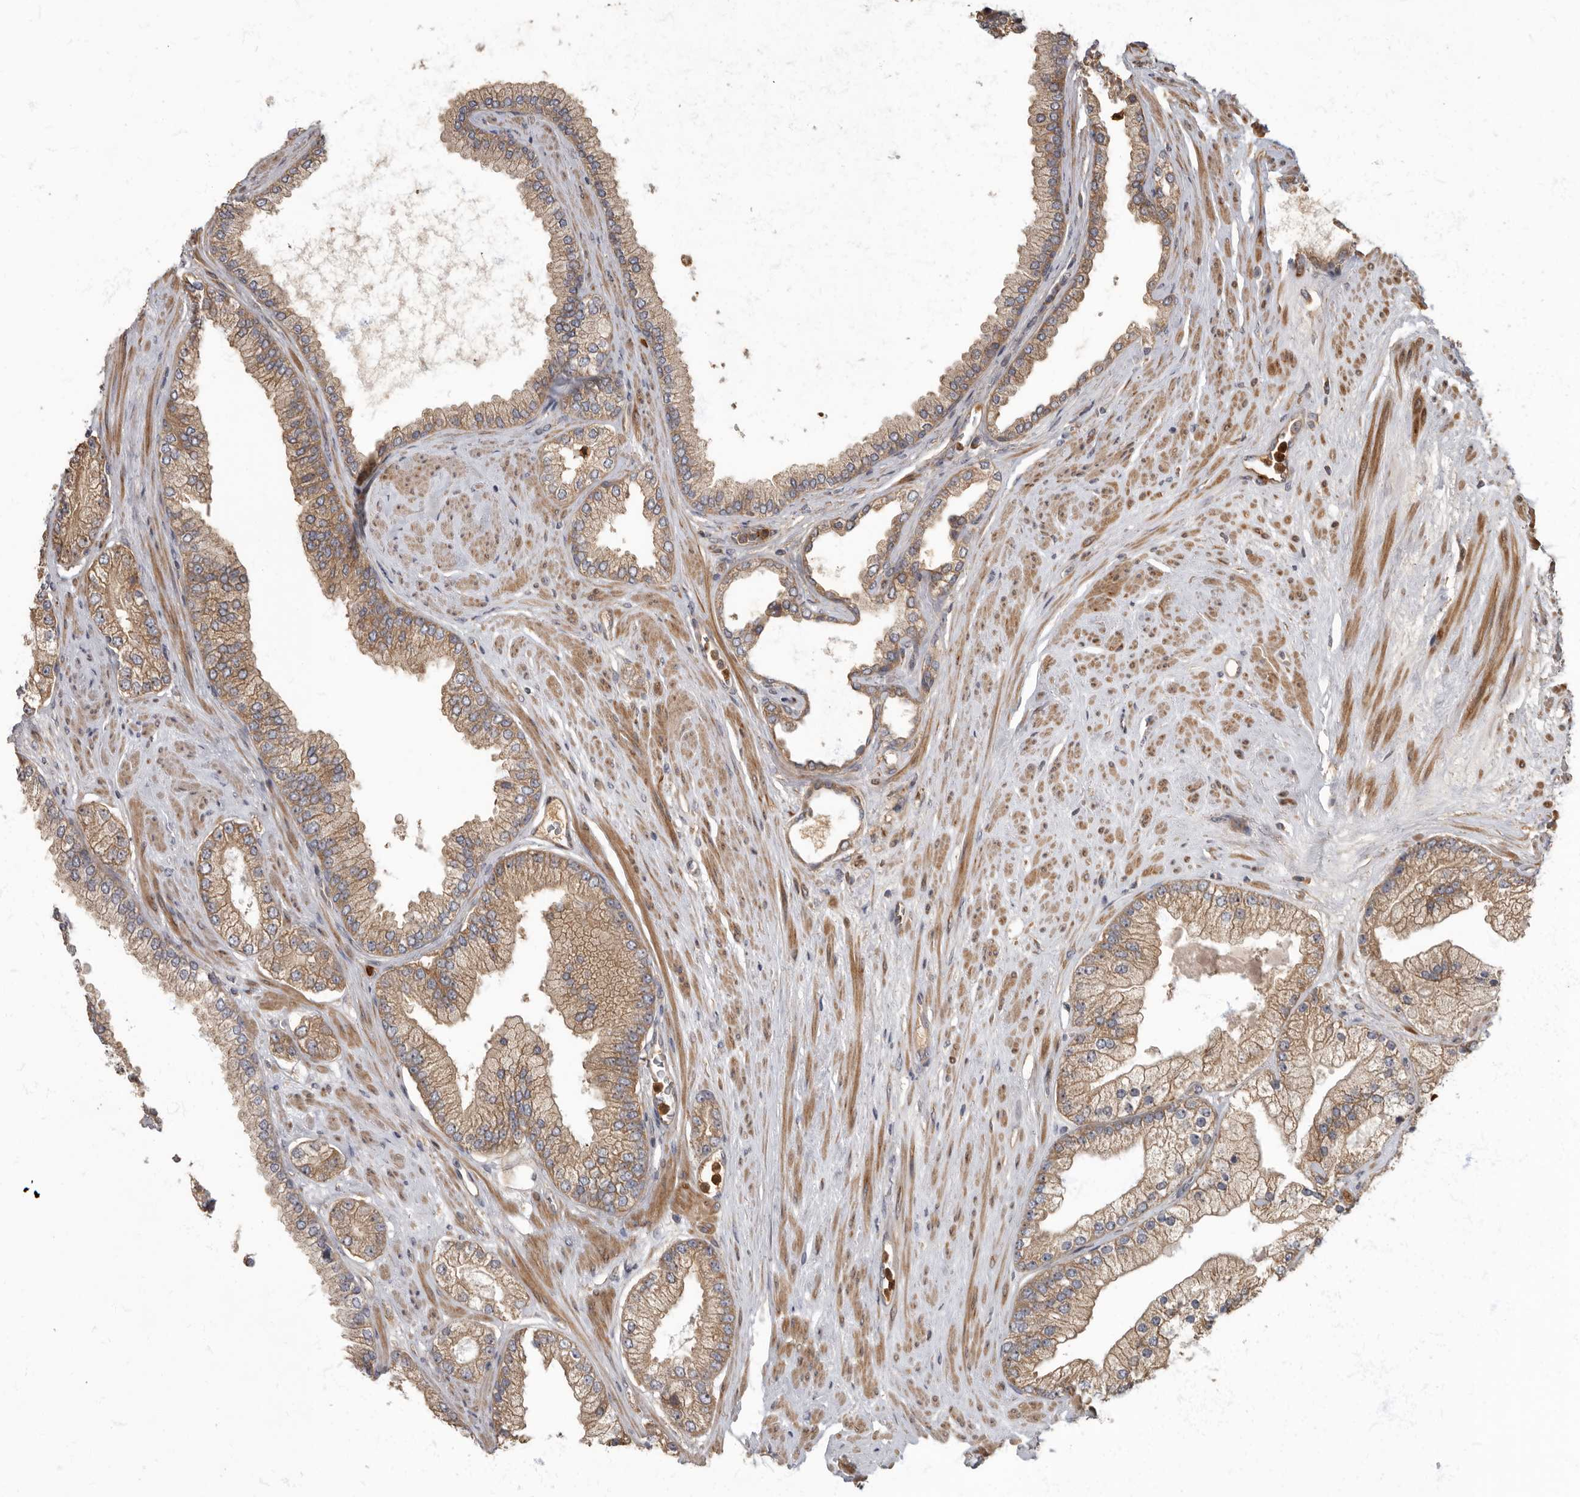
{"staining": {"intensity": "moderate", "quantity": ">75%", "location": "cytoplasmic/membranous"}, "tissue": "prostate cancer", "cell_type": "Tumor cells", "image_type": "cancer", "snomed": [{"axis": "morphology", "description": "Adenocarcinoma, High grade"}, {"axis": "topography", "description": "Prostate"}], "caption": "Immunohistochemistry of prostate cancer (high-grade adenocarcinoma) demonstrates medium levels of moderate cytoplasmic/membranous expression in approximately >75% of tumor cells.", "gene": "DAAM1", "patient": {"sex": "male", "age": 58}}